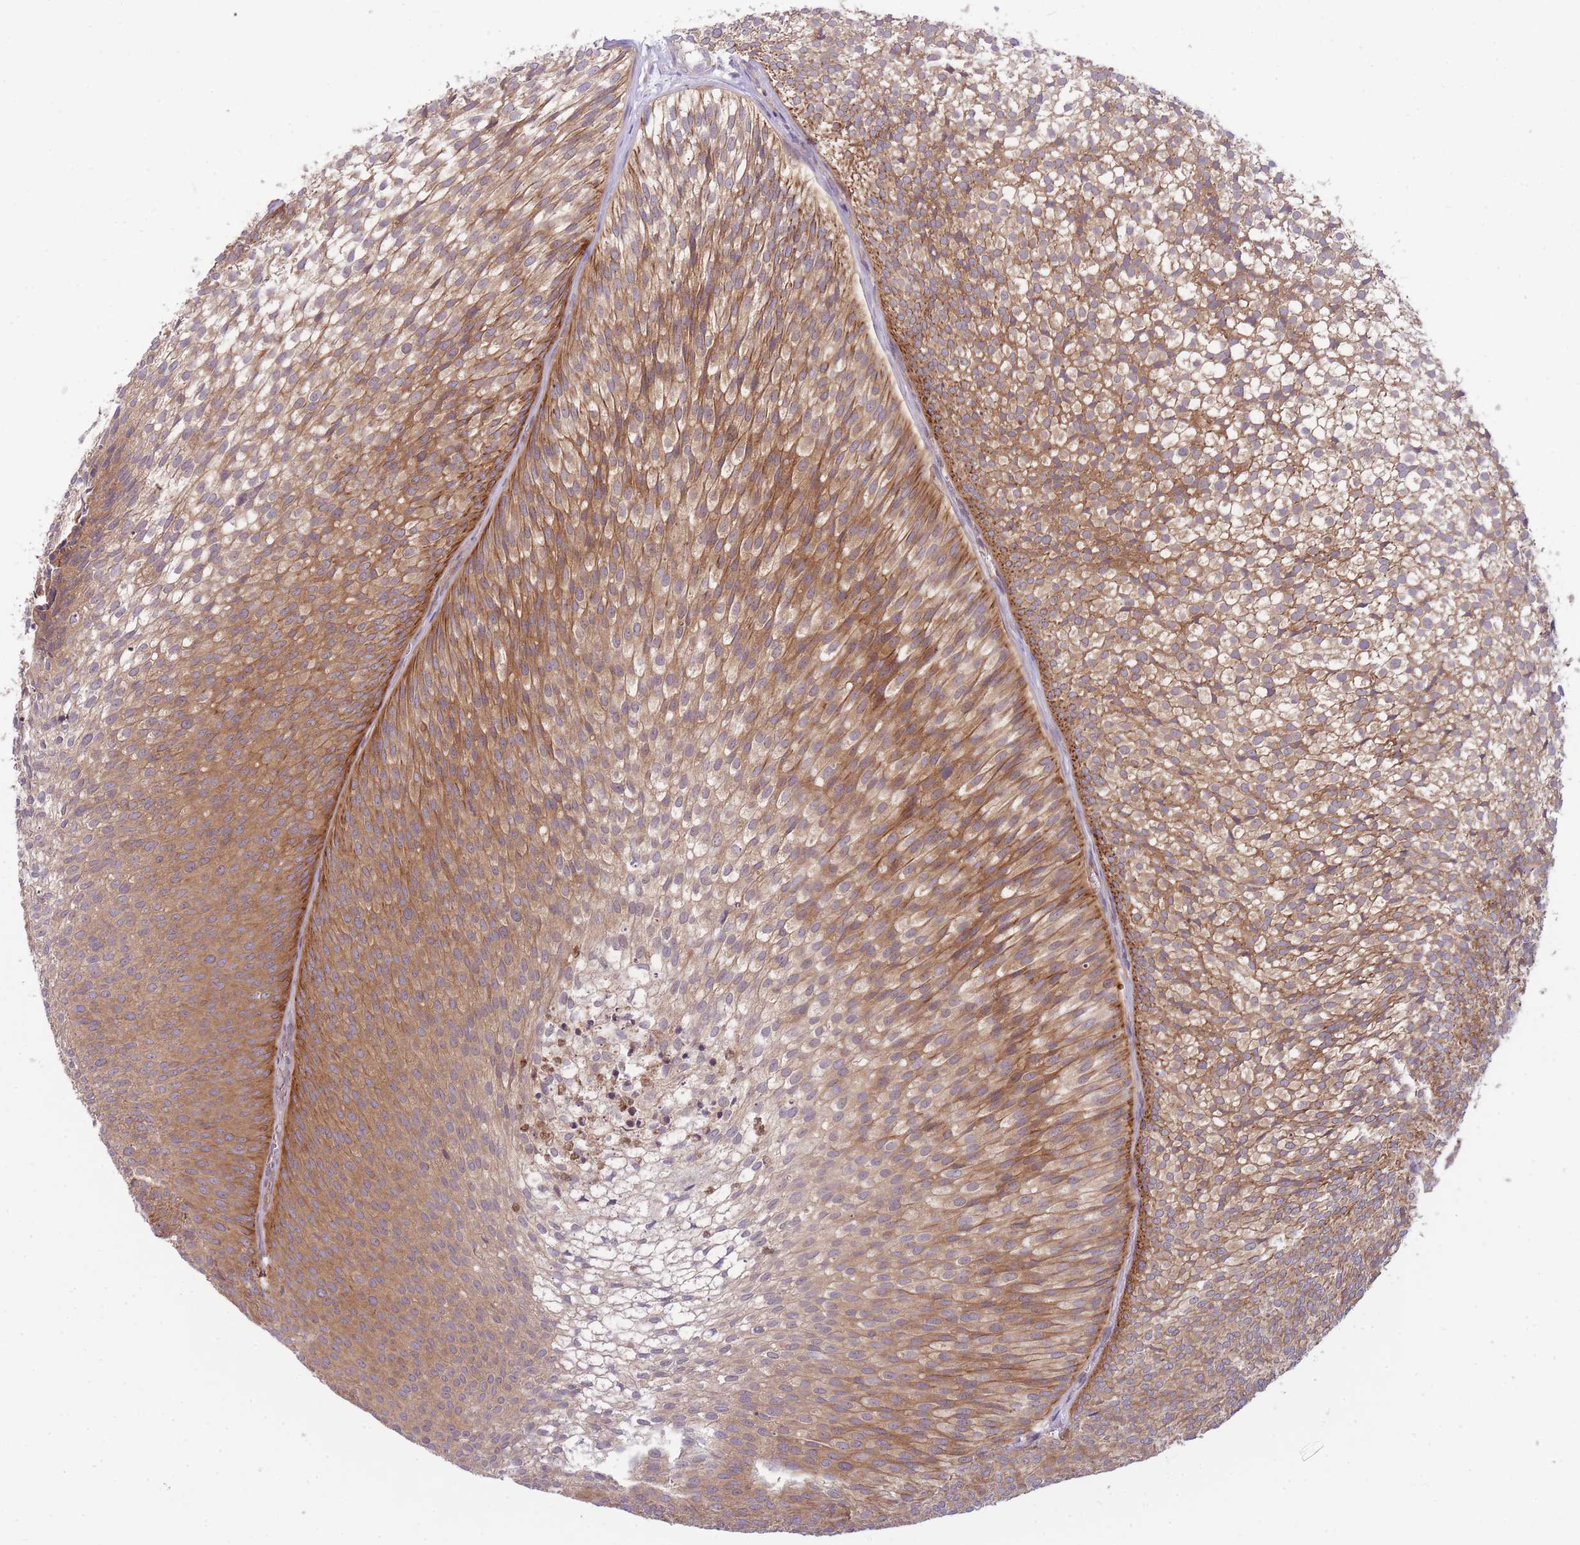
{"staining": {"intensity": "weak", "quantity": ">75%", "location": "cytoplasmic/membranous"}, "tissue": "urothelial cancer", "cell_type": "Tumor cells", "image_type": "cancer", "snomed": [{"axis": "morphology", "description": "Urothelial carcinoma, Low grade"}, {"axis": "topography", "description": "Urinary bladder"}], "caption": "A brown stain highlights weak cytoplasmic/membranous expression of a protein in human urothelial cancer tumor cells. Ihc stains the protein in brown and the nuclei are stained blue.", "gene": "PFDN6", "patient": {"sex": "male", "age": 91}}